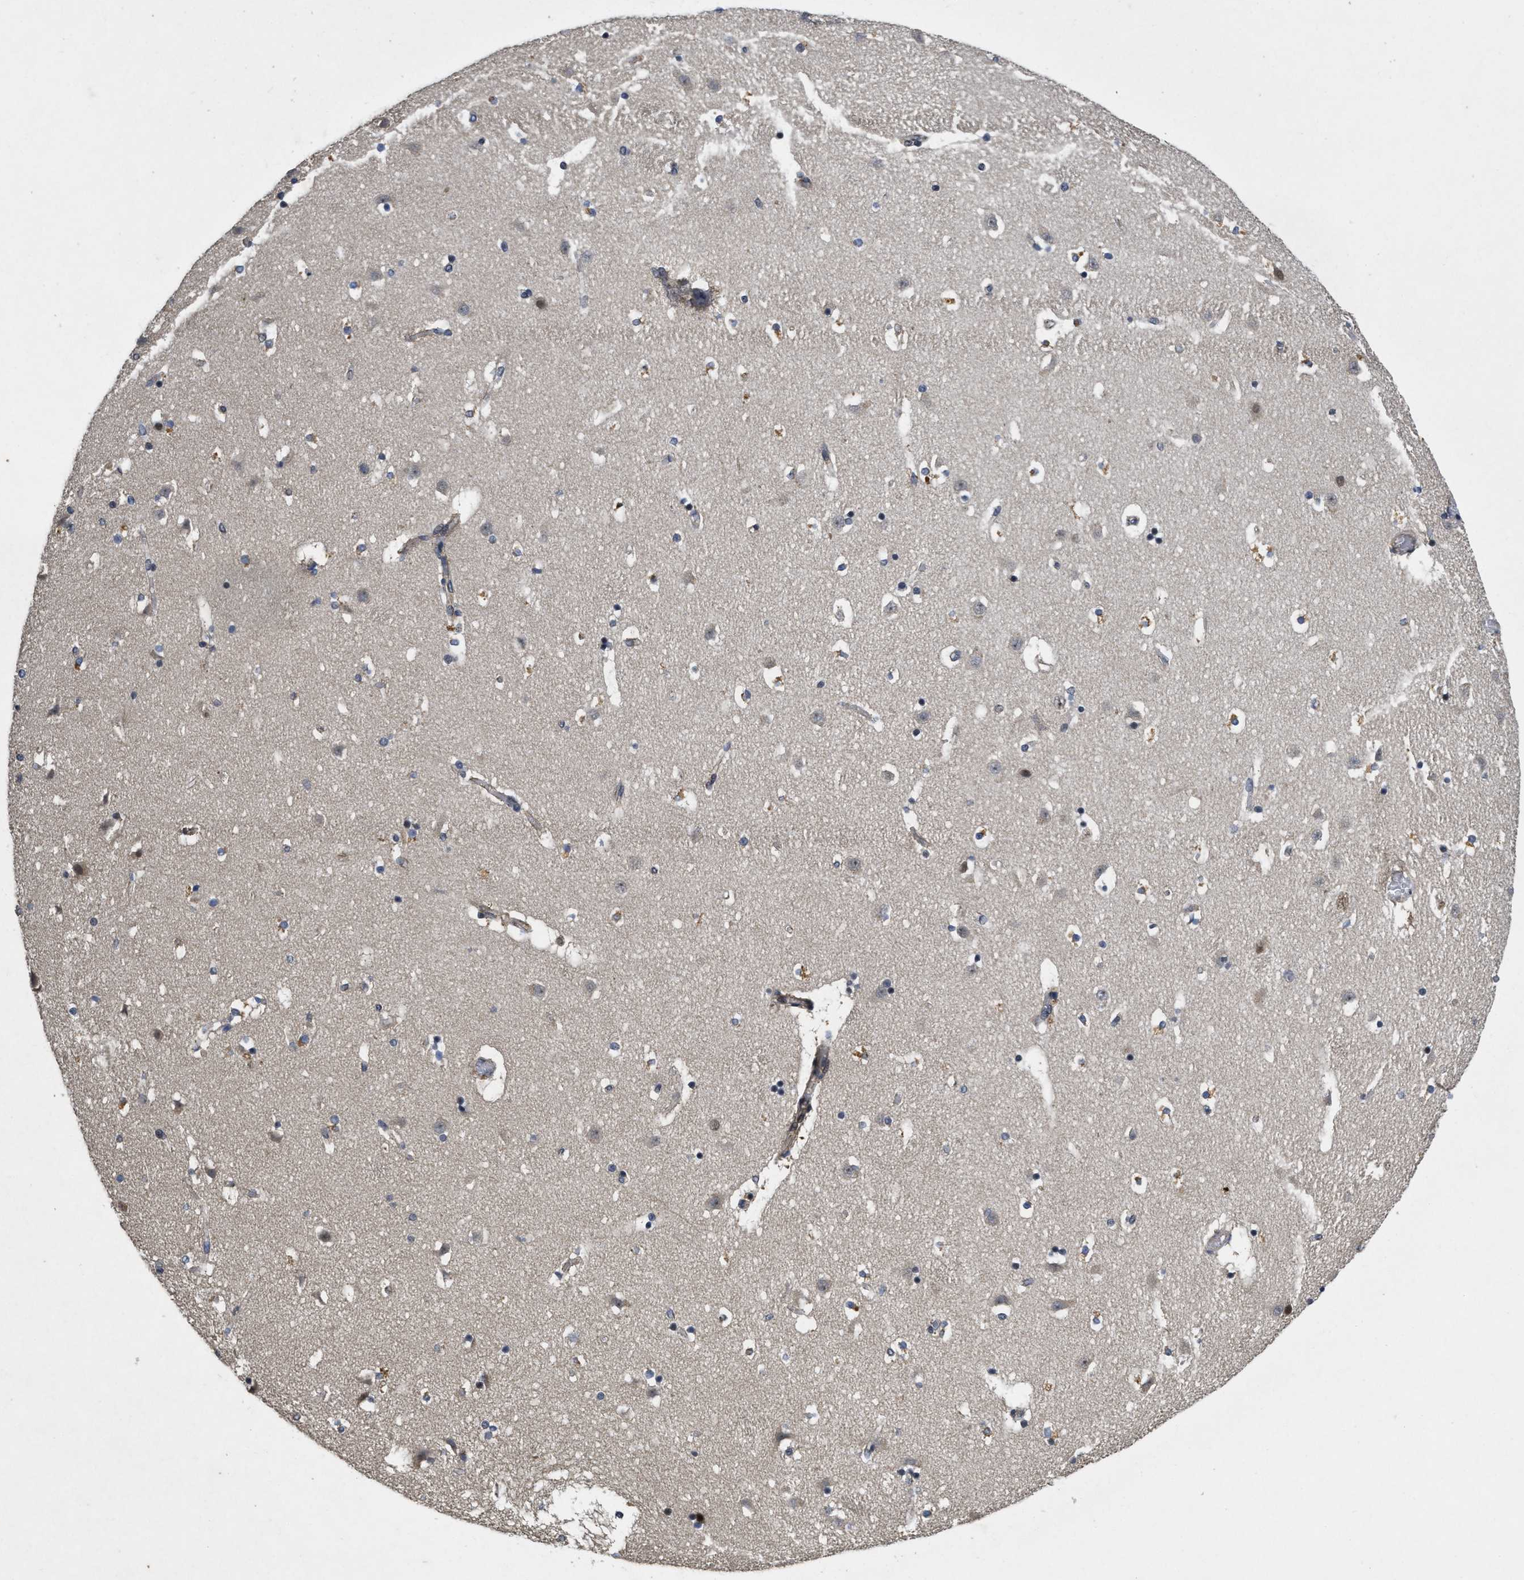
{"staining": {"intensity": "moderate", "quantity": "25%-75%", "location": "nuclear"}, "tissue": "caudate", "cell_type": "Glial cells", "image_type": "normal", "snomed": [{"axis": "morphology", "description": "Normal tissue, NOS"}, {"axis": "topography", "description": "Lateral ventricle wall"}], "caption": "Glial cells exhibit medium levels of moderate nuclear expression in approximately 25%-75% of cells in normal caudate.", "gene": "PAPOLG", "patient": {"sex": "male", "age": 45}}